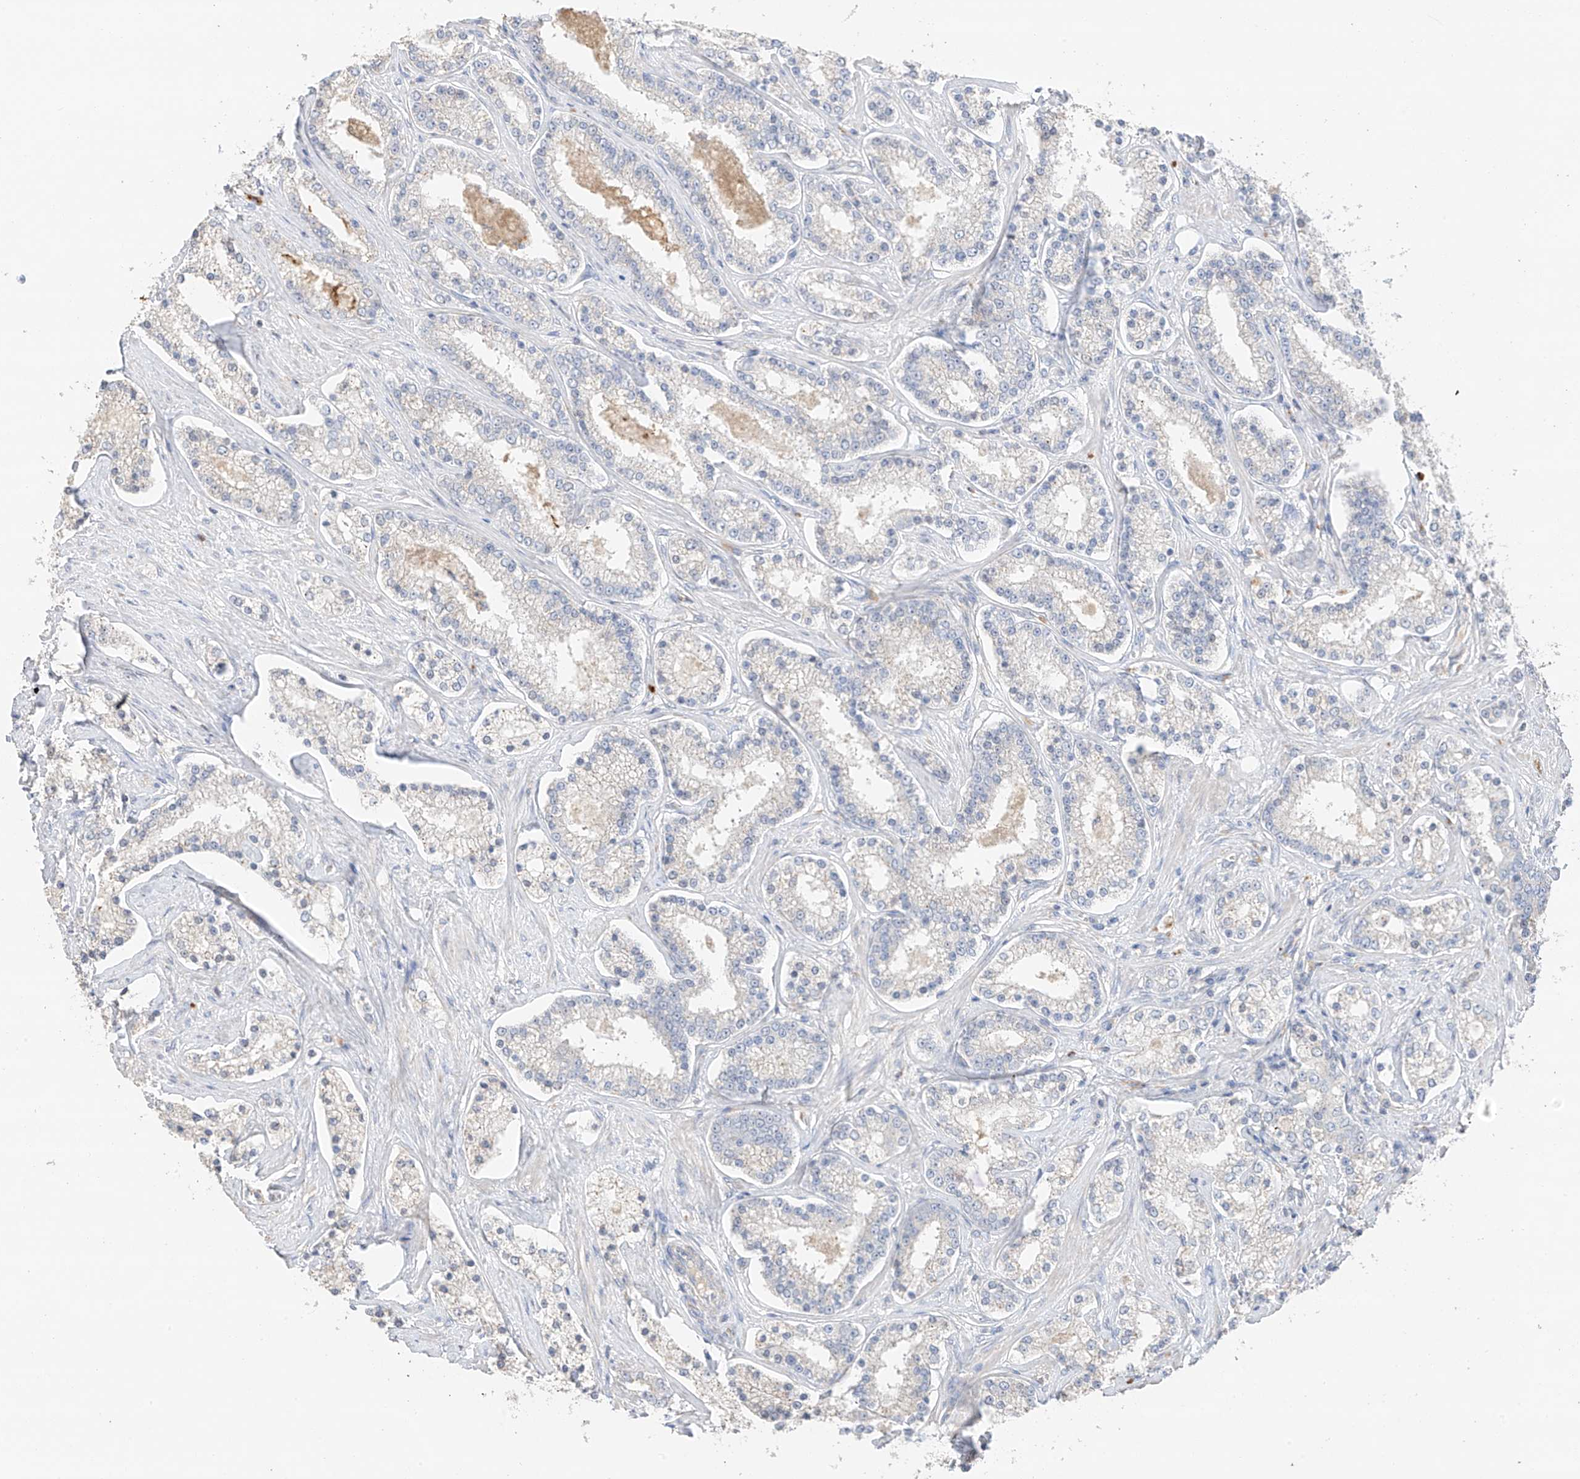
{"staining": {"intensity": "negative", "quantity": "none", "location": "none"}, "tissue": "prostate cancer", "cell_type": "Tumor cells", "image_type": "cancer", "snomed": [{"axis": "morphology", "description": "Normal tissue, NOS"}, {"axis": "morphology", "description": "Adenocarcinoma, High grade"}, {"axis": "topography", "description": "Prostate"}], "caption": "Tumor cells are negative for brown protein staining in prostate cancer.", "gene": "CAPN13", "patient": {"sex": "male", "age": 83}}